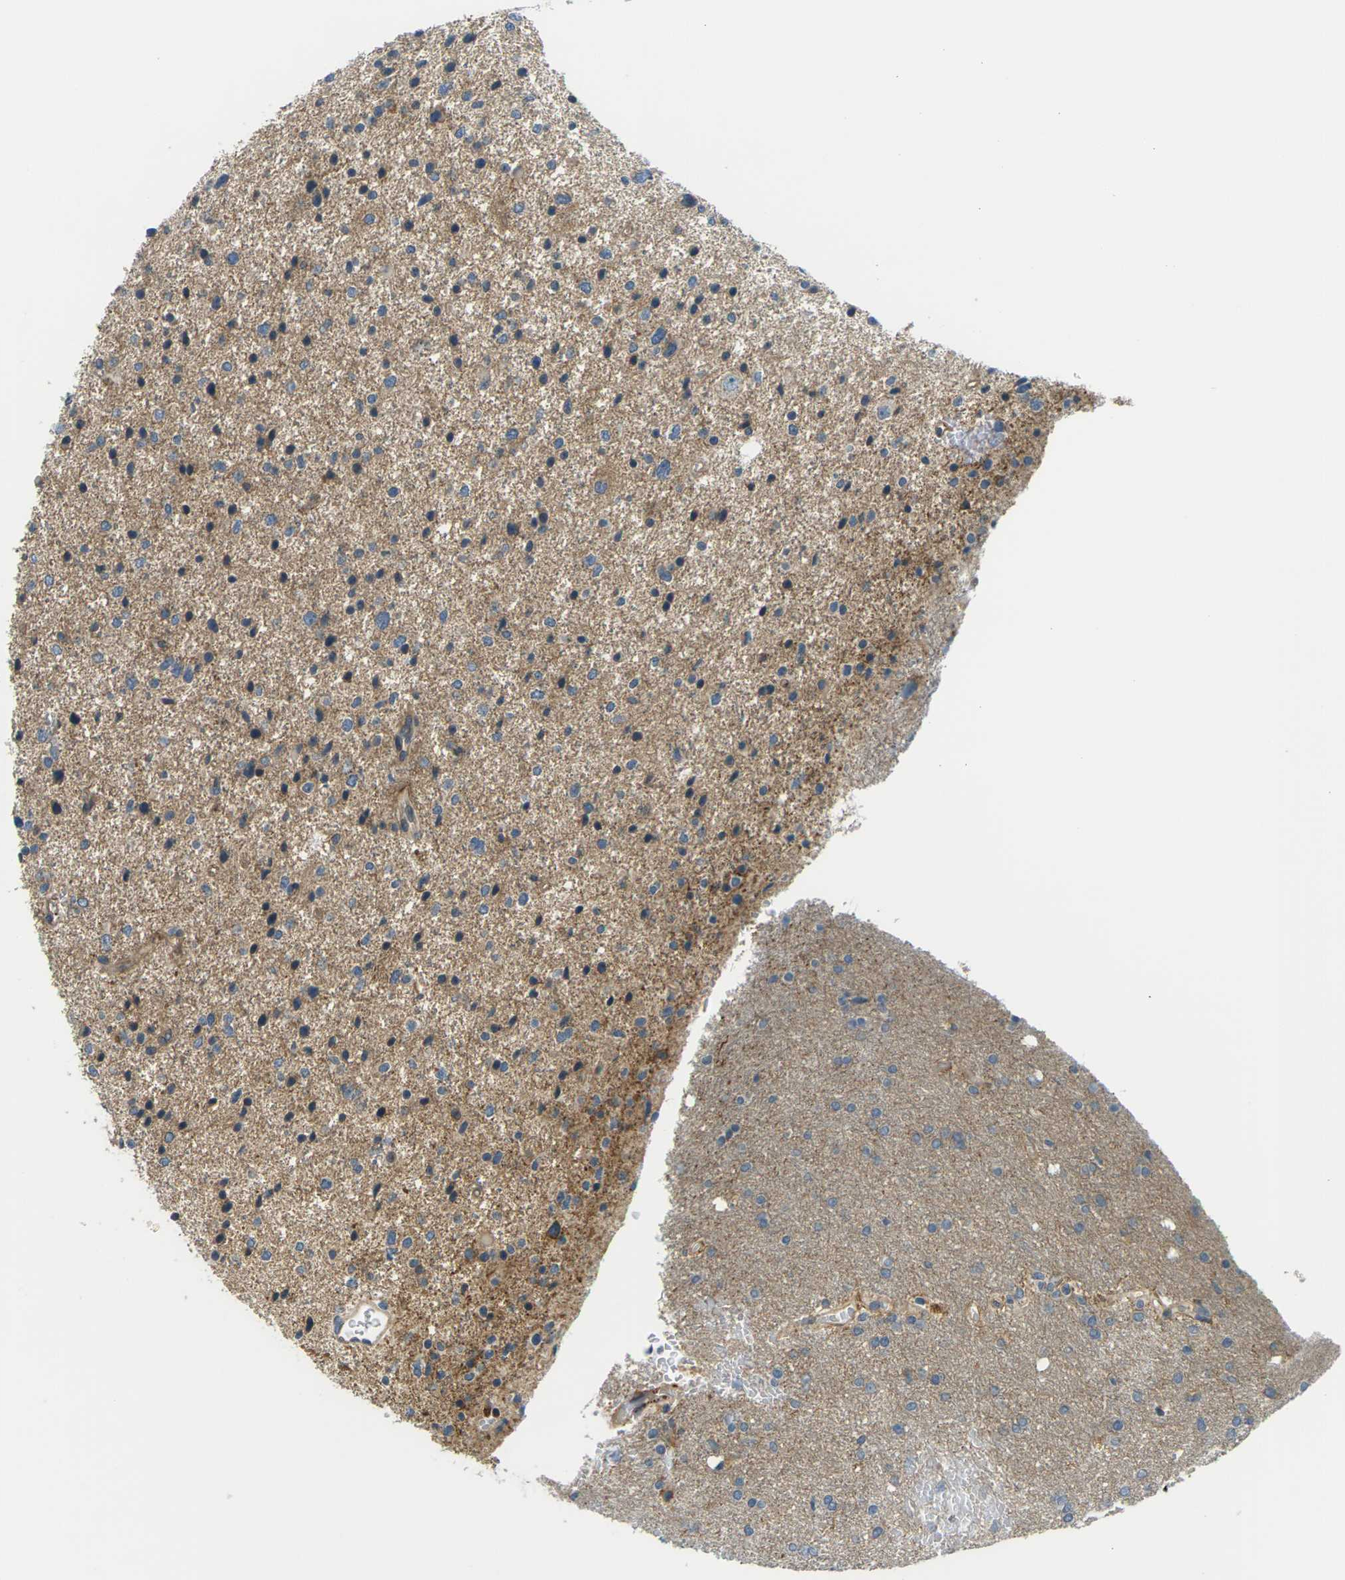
{"staining": {"intensity": "moderate", "quantity": "25%-75%", "location": "cytoplasmic/membranous"}, "tissue": "glioma", "cell_type": "Tumor cells", "image_type": "cancer", "snomed": [{"axis": "morphology", "description": "Glioma, malignant, Low grade"}, {"axis": "topography", "description": "Brain"}], "caption": "This is an image of immunohistochemistry (IHC) staining of glioma, which shows moderate positivity in the cytoplasmic/membranous of tumor cells.", "gene": "SLC13A3", "patient": {"sex": "female", "age": 37}}